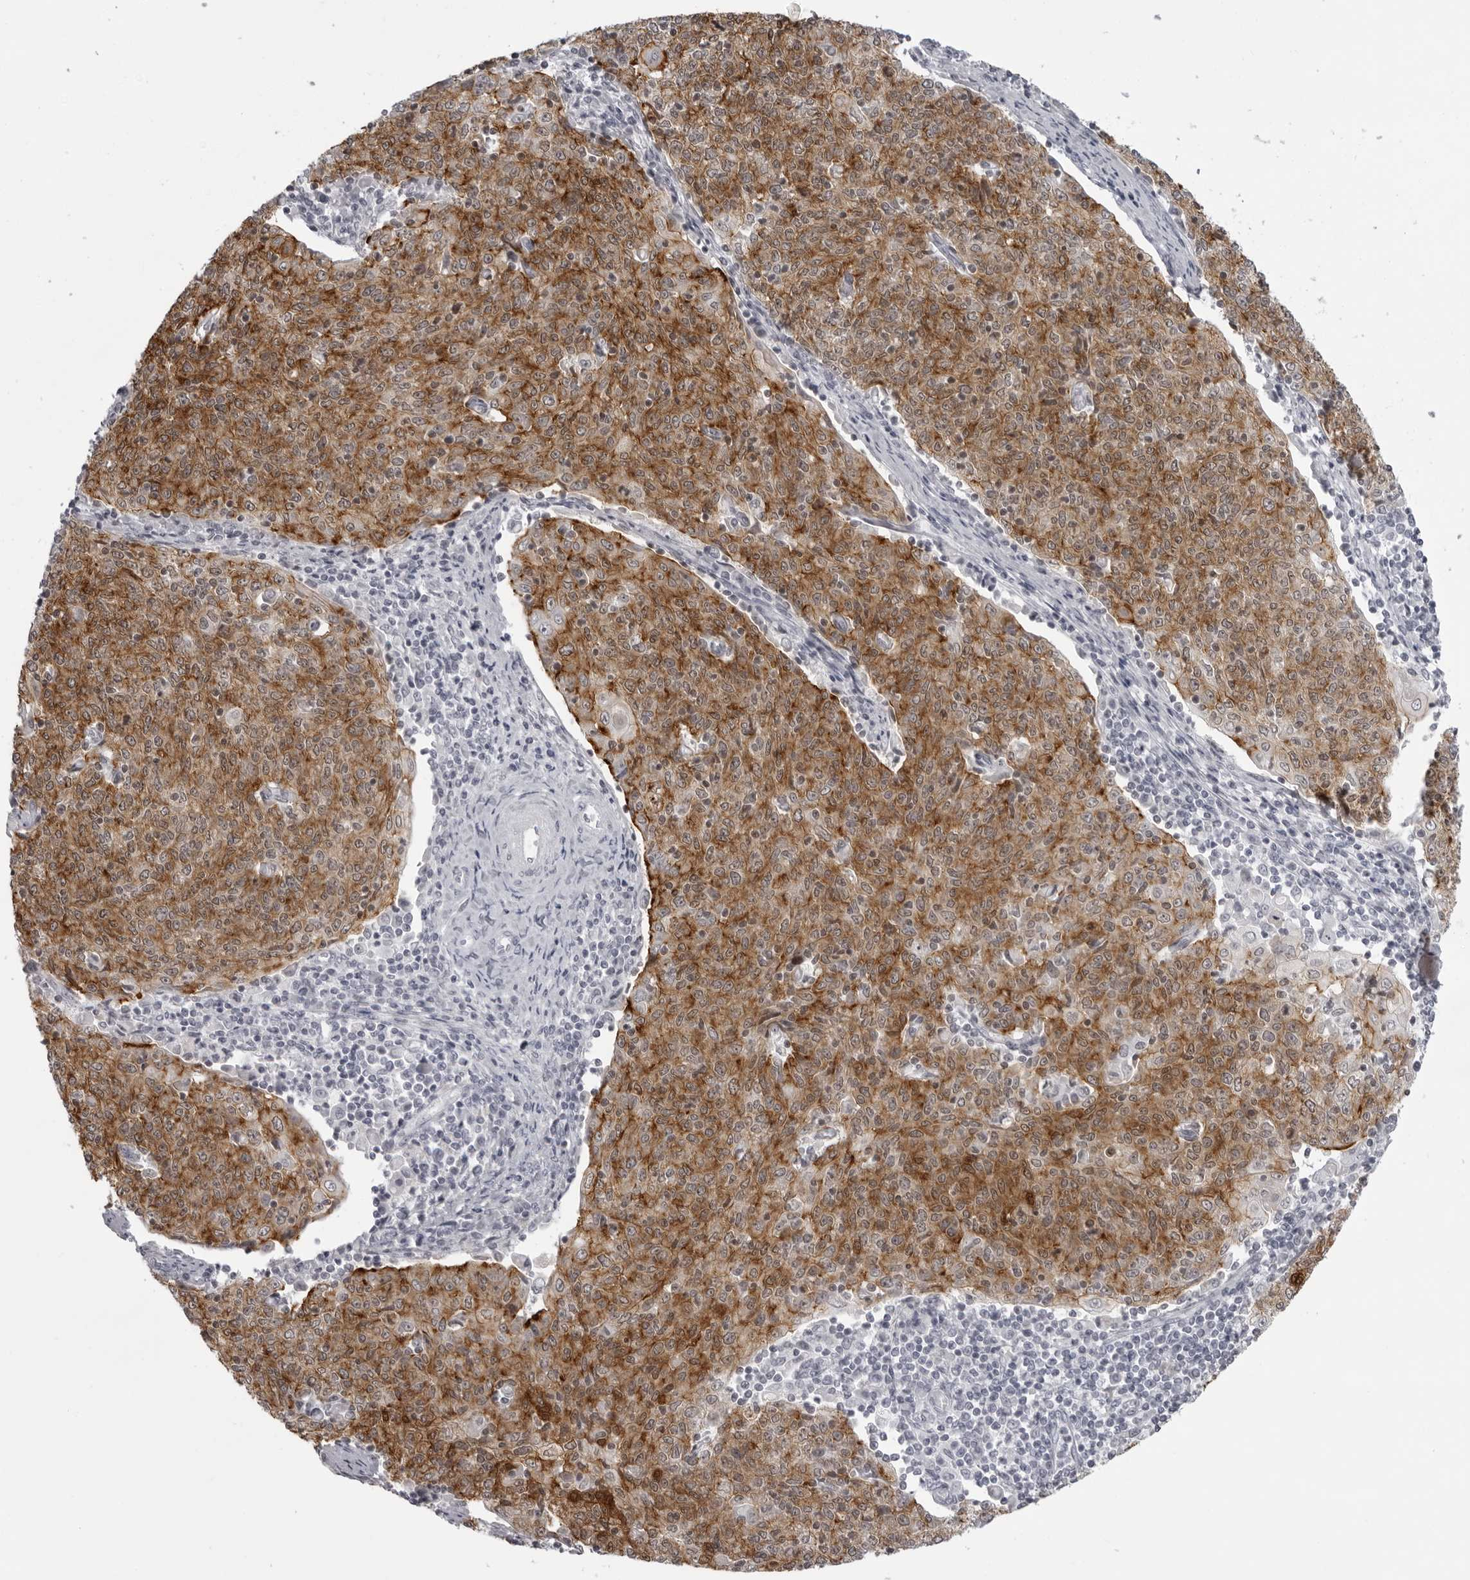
{"staining": {"intensity": "moderate", "quantity": ">75%", "location": "cytoplasmic/membranous"}, "tissue": "cervical cancer", "cell_type": "Tumor cells", "image_type": "cancer", "snomed": [{"axis": "morphology", "description": "Squamous cell carcinoma, NOS"}, {"axis": "topography", "description": "Cervix"}], "caption": "Brown immunohistochemical staining in human squamous cell carcinoma (cervical) displays moderate cytoplasmic/membranous expression in approximately >75% of tumor cells.", "gene": "NUDT18", "patient": {"sex": "female", "age": 48}}